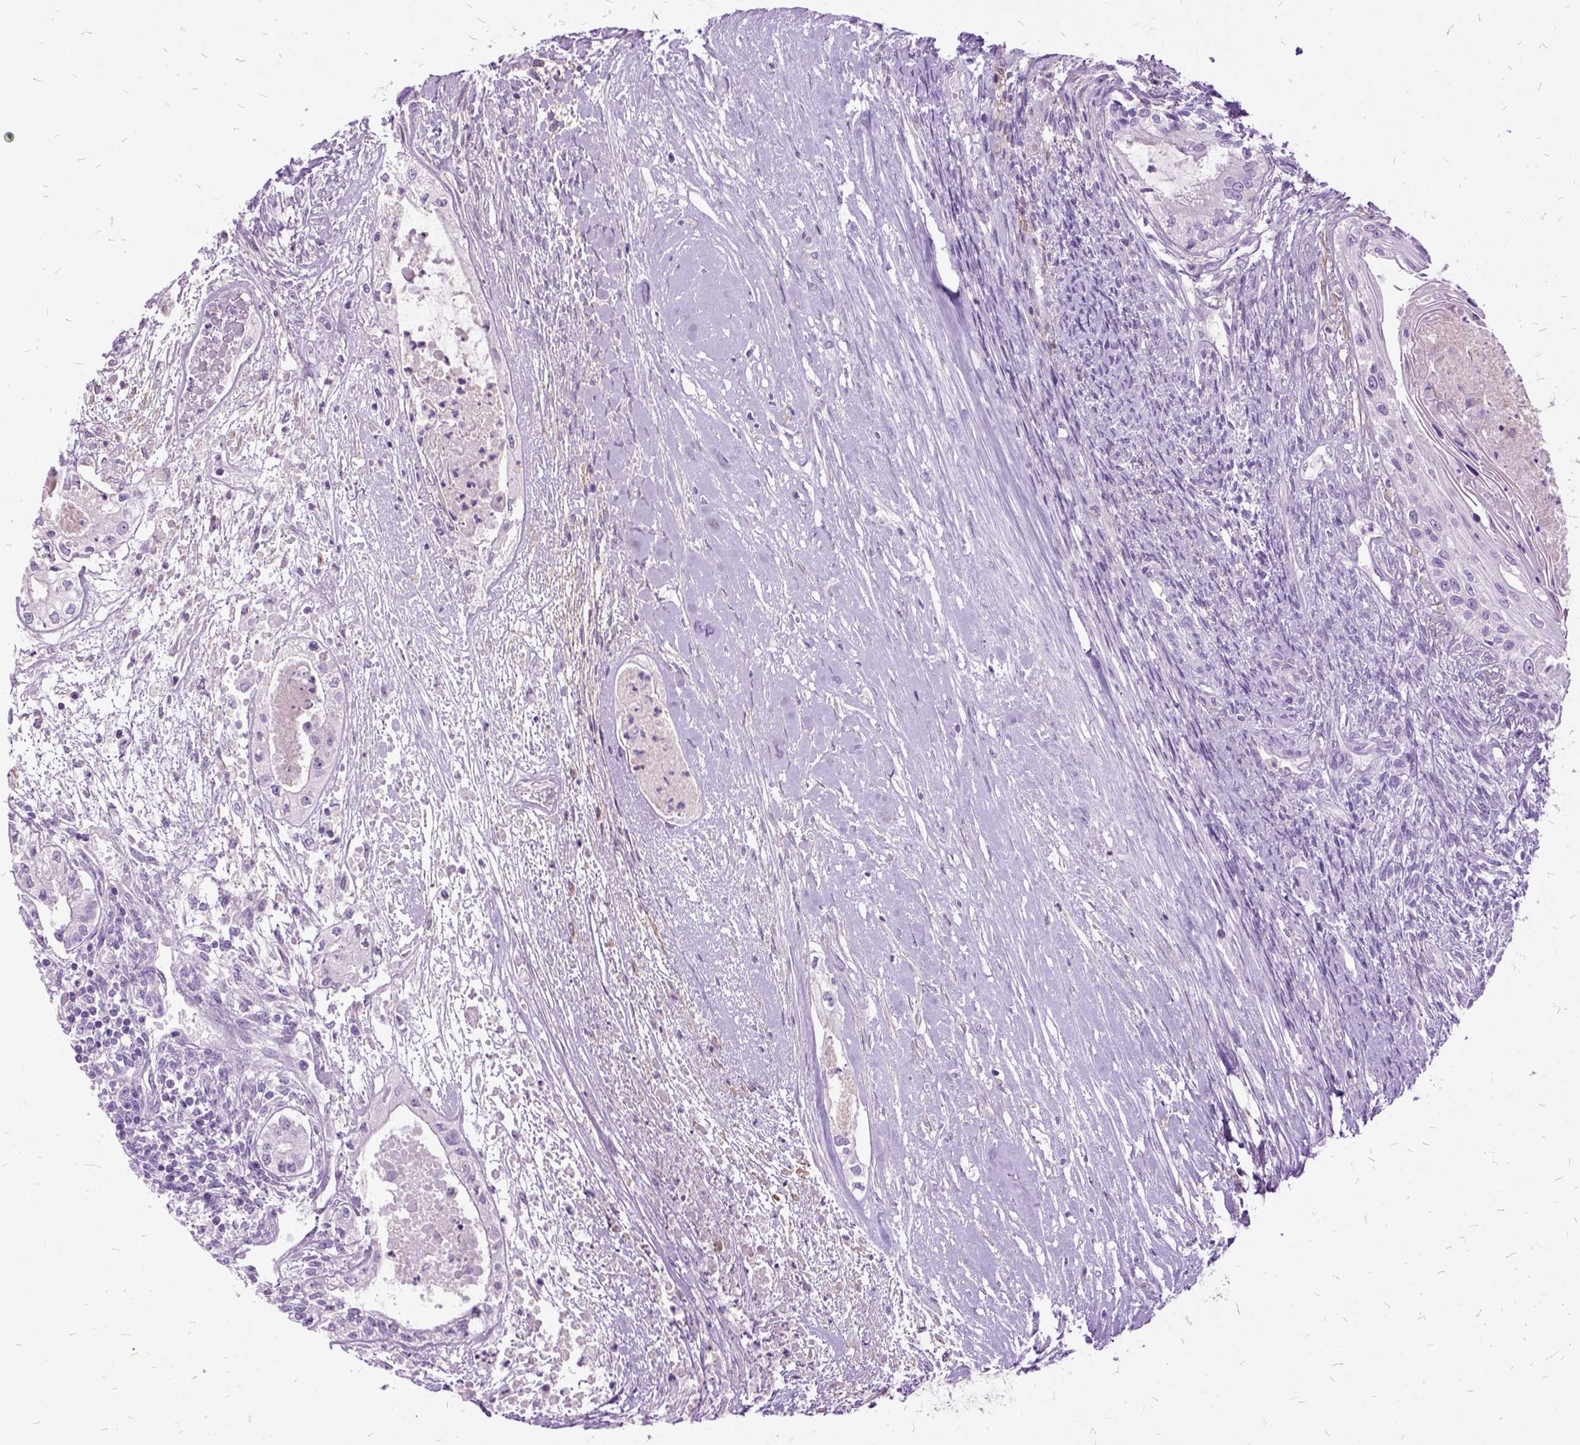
{"staining": {"intensity": "negative", "quantity": "none", "location": "none"}, "tissue": "testis cancer", "cell_type": "Tumor cells", "image_type": "cancer", "snomed": [{"axis": "morphology", "description": "Carcinoma, Embryonal, NOS"}, {"axis": "topography", "description": "Testis"}], "caption": "Image shows no protein staining in tumor cells of testis embryonal carcinoma tissue. The staining is performed using DAB (3,3'-diaminobenzidine) brown chromogen with nuclei counter-stained in using hematoxylin.", "gene": "MME", "patient": {"sex": "male", "age": 37}}